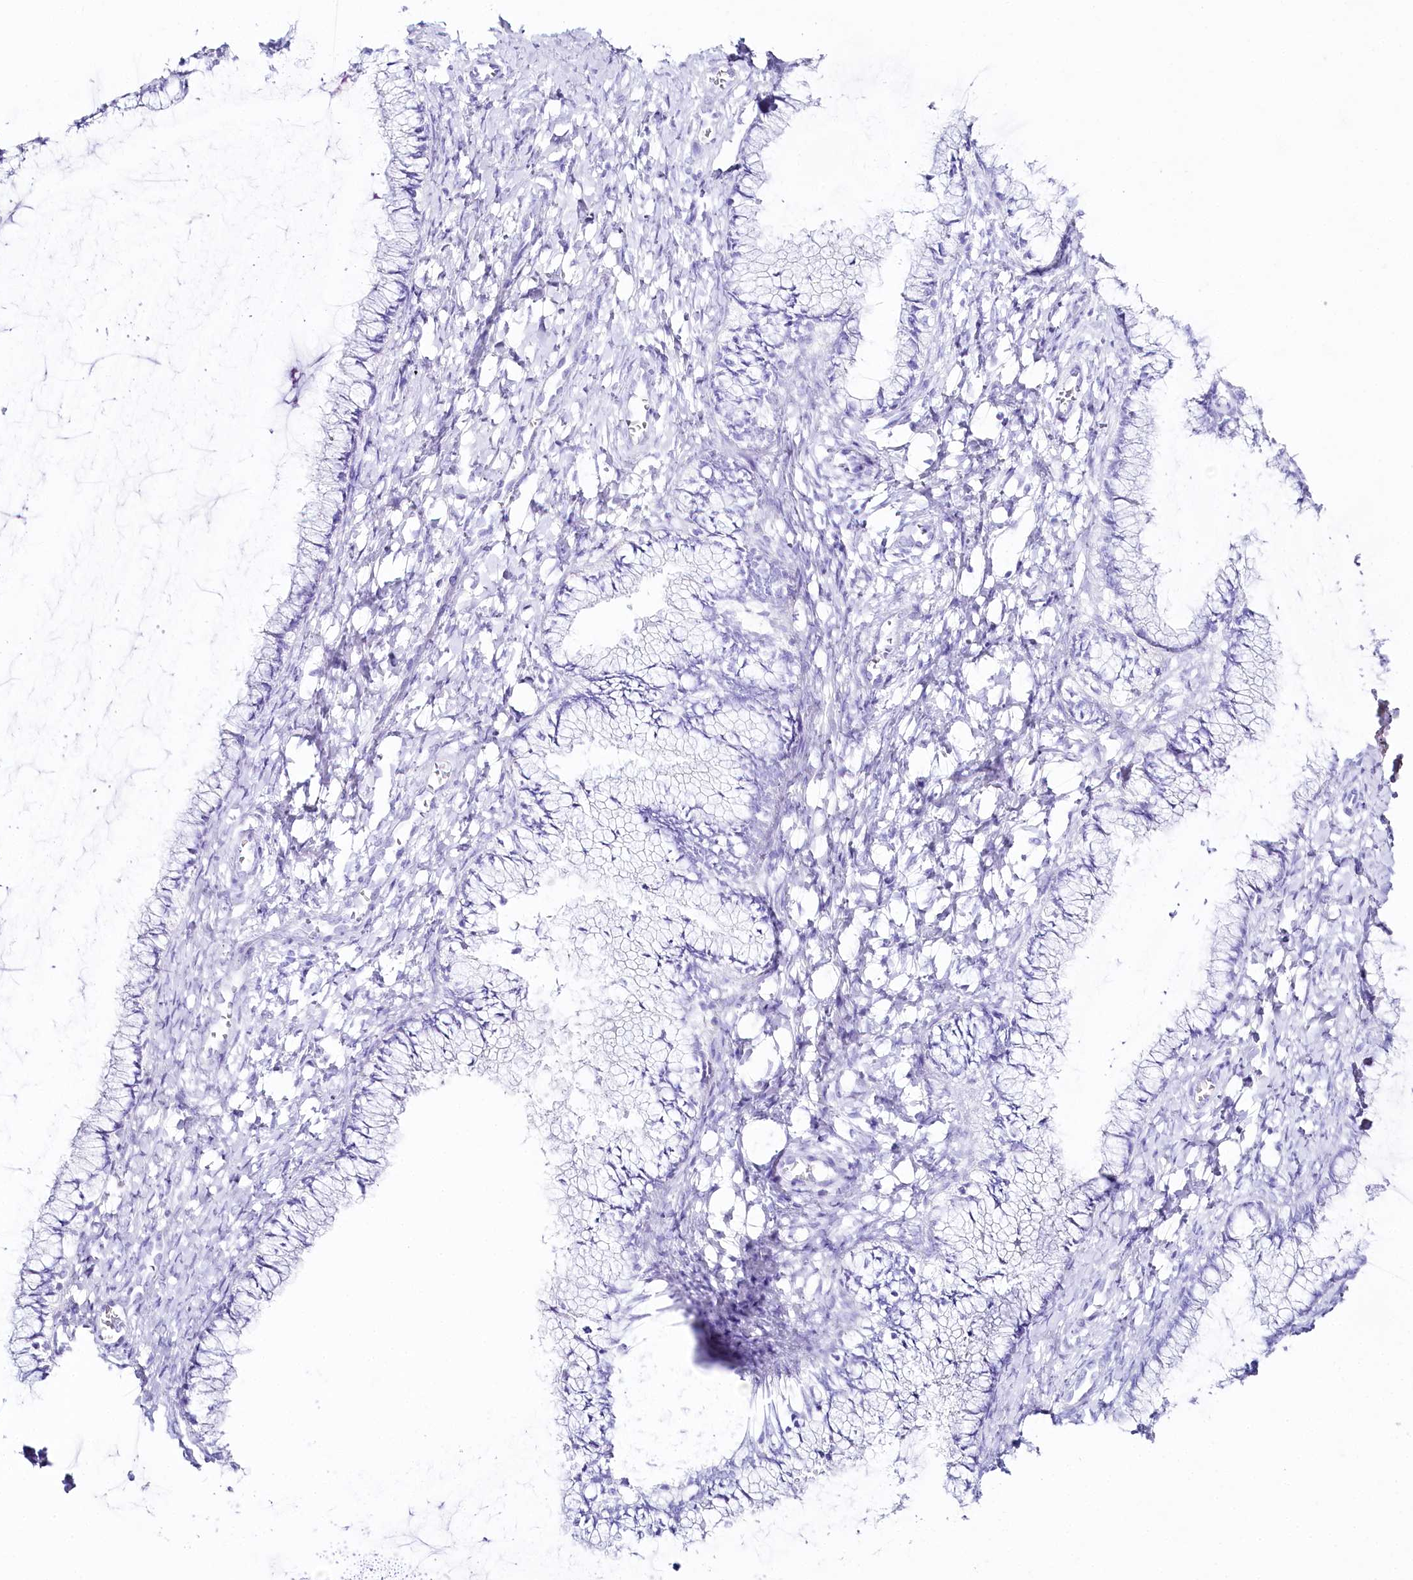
{"staining": {"intensity": "negative", "quantity": "none", "location": "none"}, "tissue": "cervix", "cell_type": "Glandular cells", "image_type": "normal", "snomed": [{"axis": "morphology", "description": "Normal tissue, NOS"}, {"axis": "morphology", "description": "Adenocarcinoma, NOS"}, {"axis": "topography", "description": "Cervix"}], "caption": "A histopathology image of cervix stained for a protein displays no brown staining in glandular cells.", "gene": "CSN3", "patient": {"sex": "female", "age": 29}}